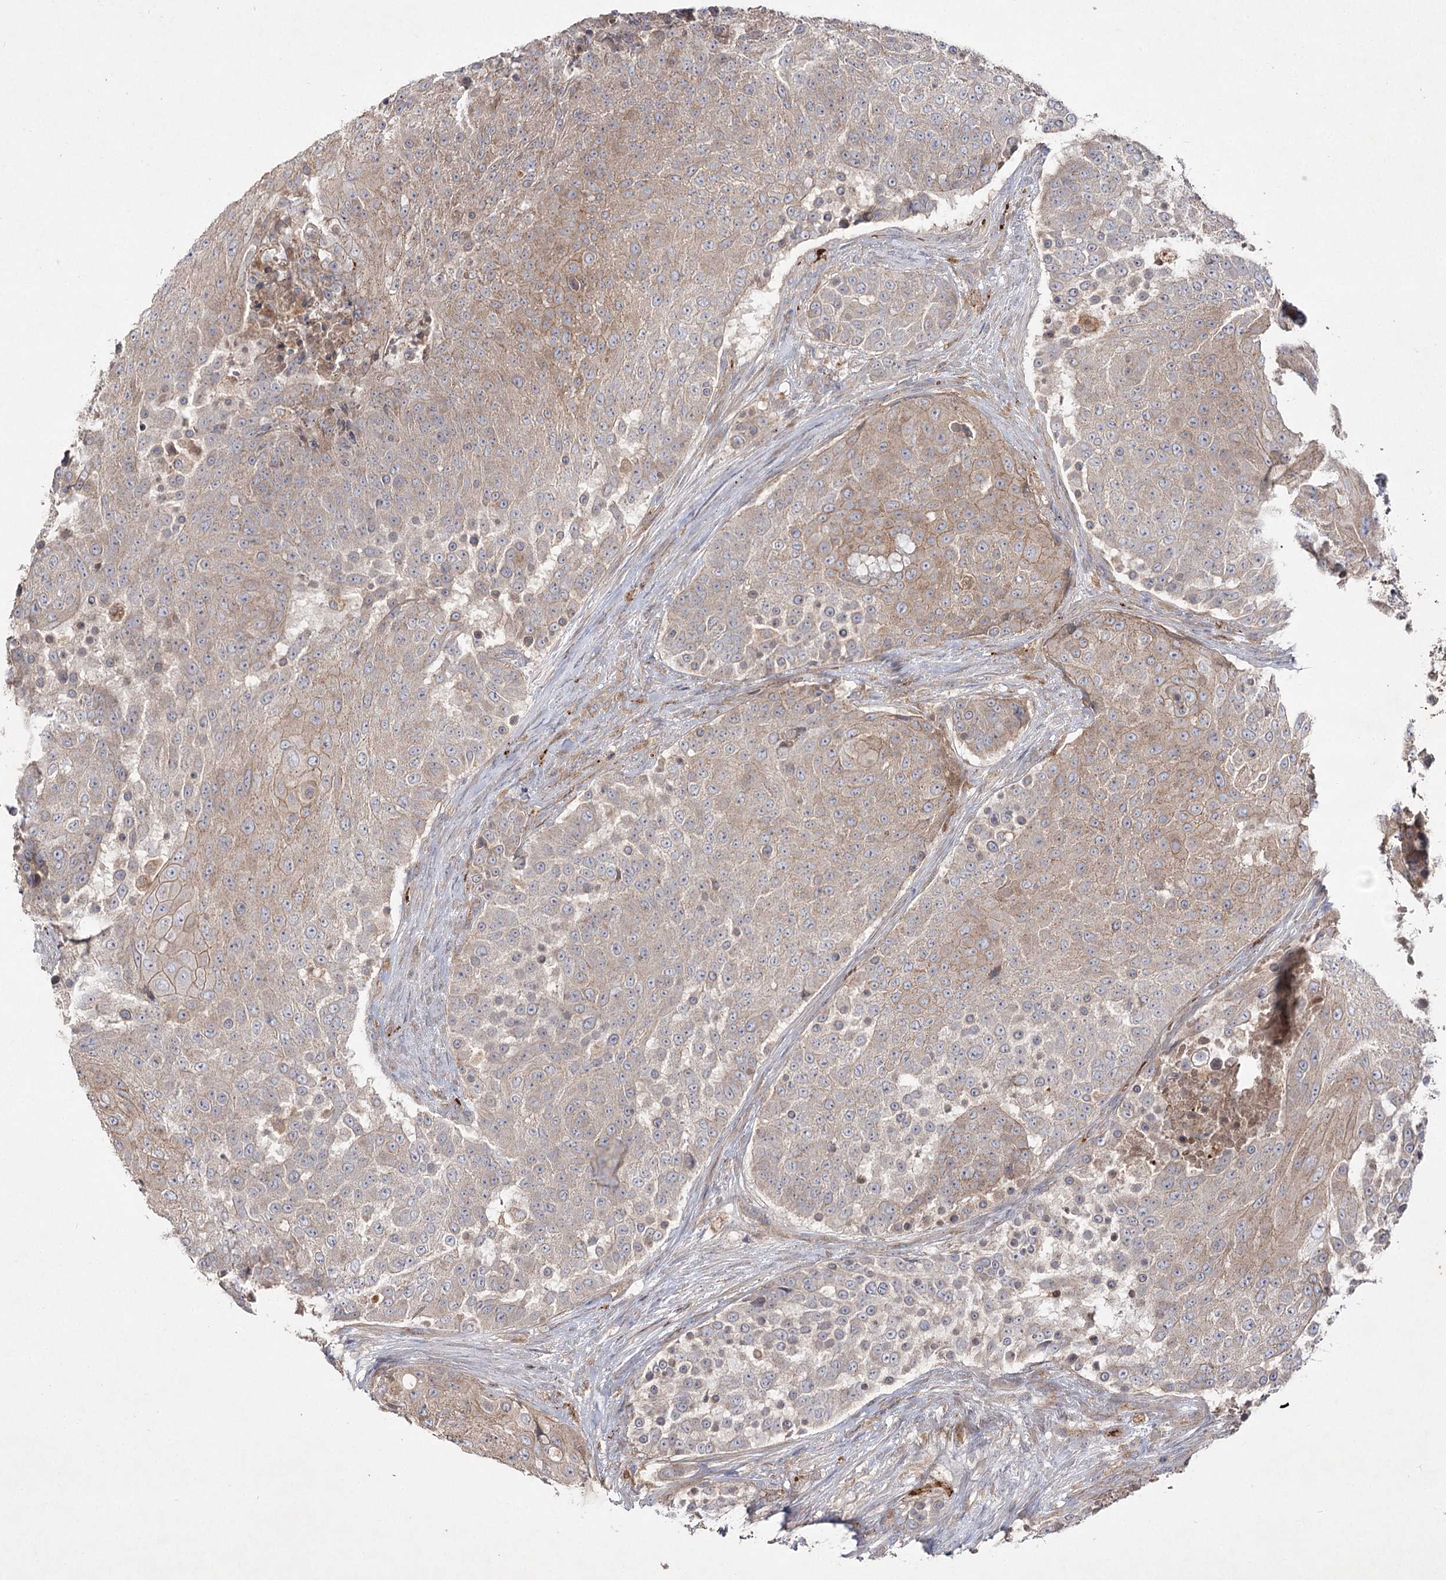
{"staining": {"intensity": "moderate", "quantity": ">75%", "location": "cytoplasmic/membranous"}, "tissue": "urothelial cancer", "cell_type": "Tumor cells", "image_type": "cancer", "snomed": [{"axis": "morphology", "description": "Urothelial carcinoma, High grade"}, {"axis": "topography", "description": "Urinary bladder"}], "caption": "A brown stain labels moderate cytoplasmic/membranous staining of a protein in urothelial carcinoma (high-grade) tumor cells.", "gene": "KIAA0825", "patient": {"sex": "female", "age": 63}}